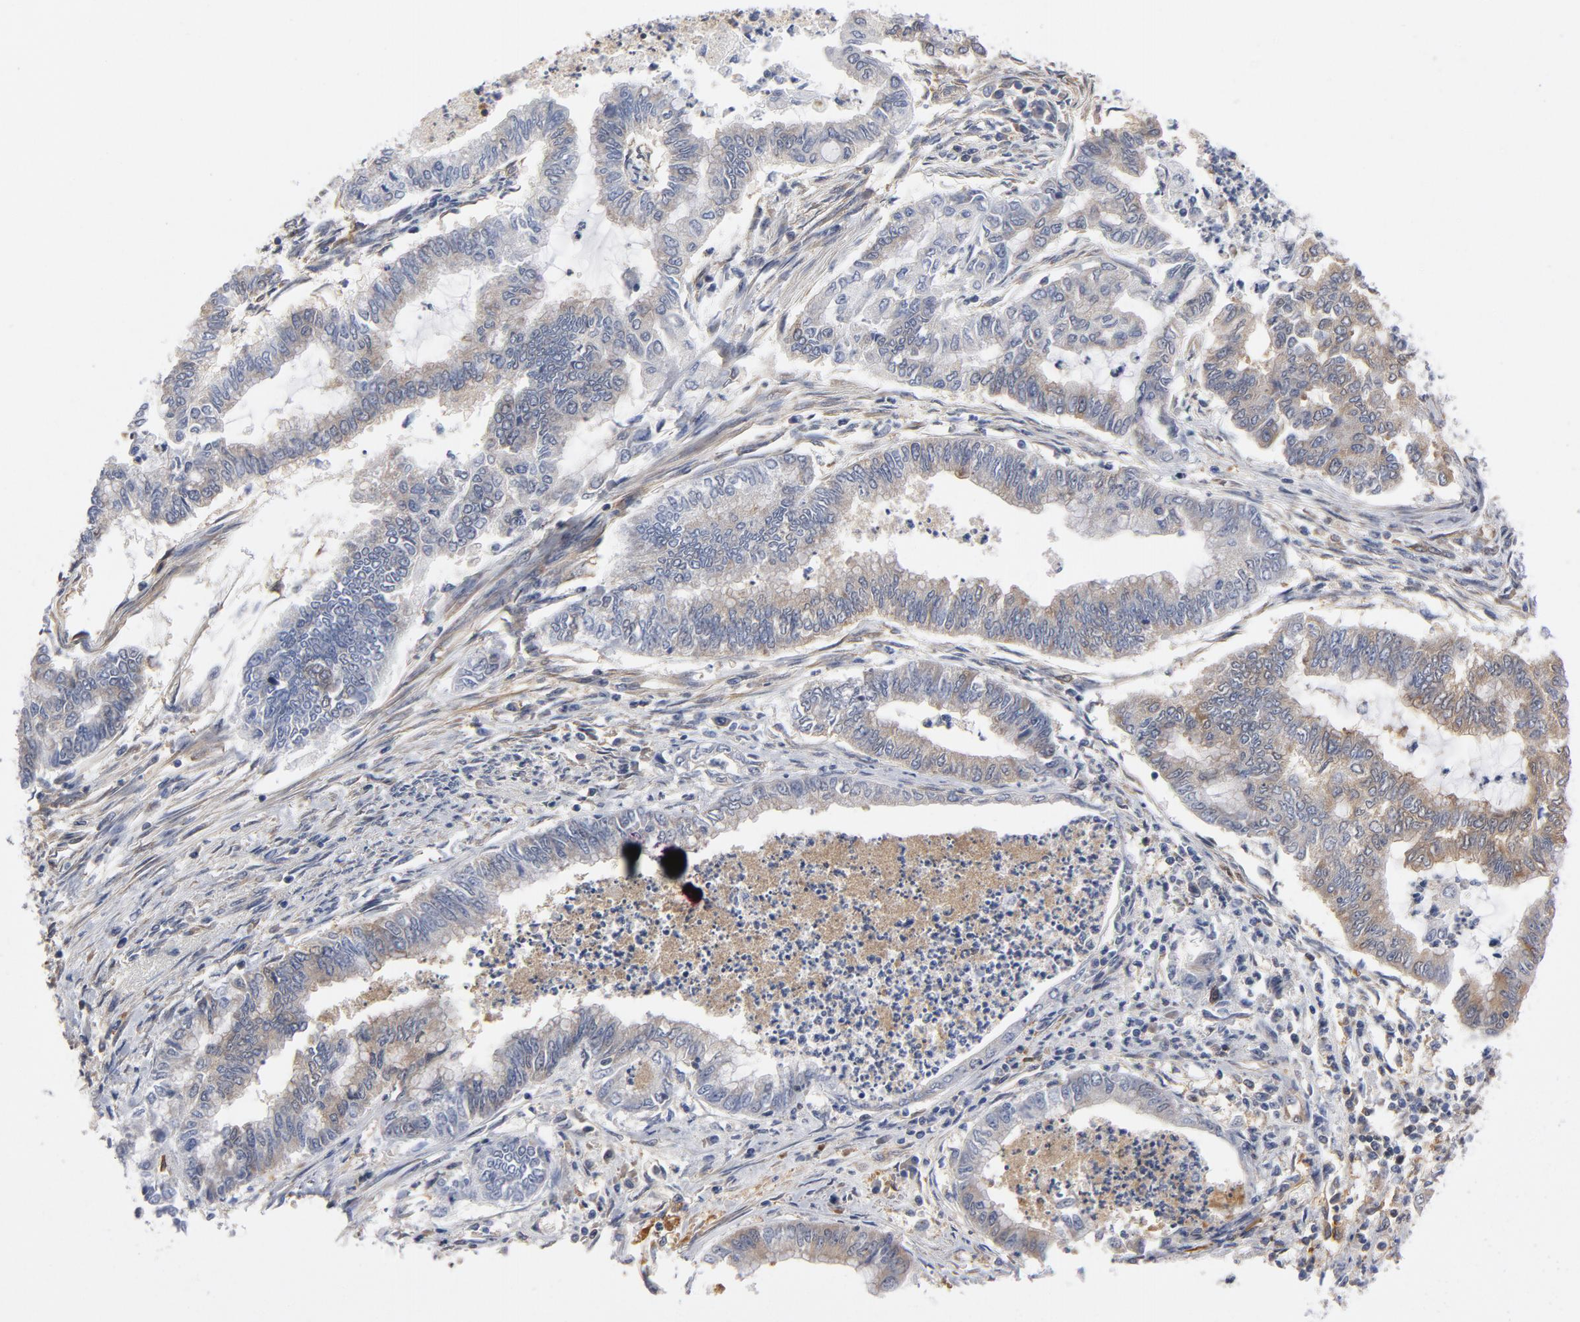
{"staining": {"intensity": "weak", "quantity": "<25%", "location": "cytoplasmic/membranous"}, "tissue": "endometrial cancer", "cell_type": "Tumor cells", "image_type": "cancer", "snomed": [{"axis": "morphology", "description": "Adenocarcinoma, NOS"}, {"axis": "topography", "description": "Endometrium"}], "caption": "This is a image of immunohistochemistry (IHC) staining of adenocarcinoma (endometrial), which shows no expression in tumor cells.", "gene": "ASMTL", "patient": {"sex": "female", "age": 79}}